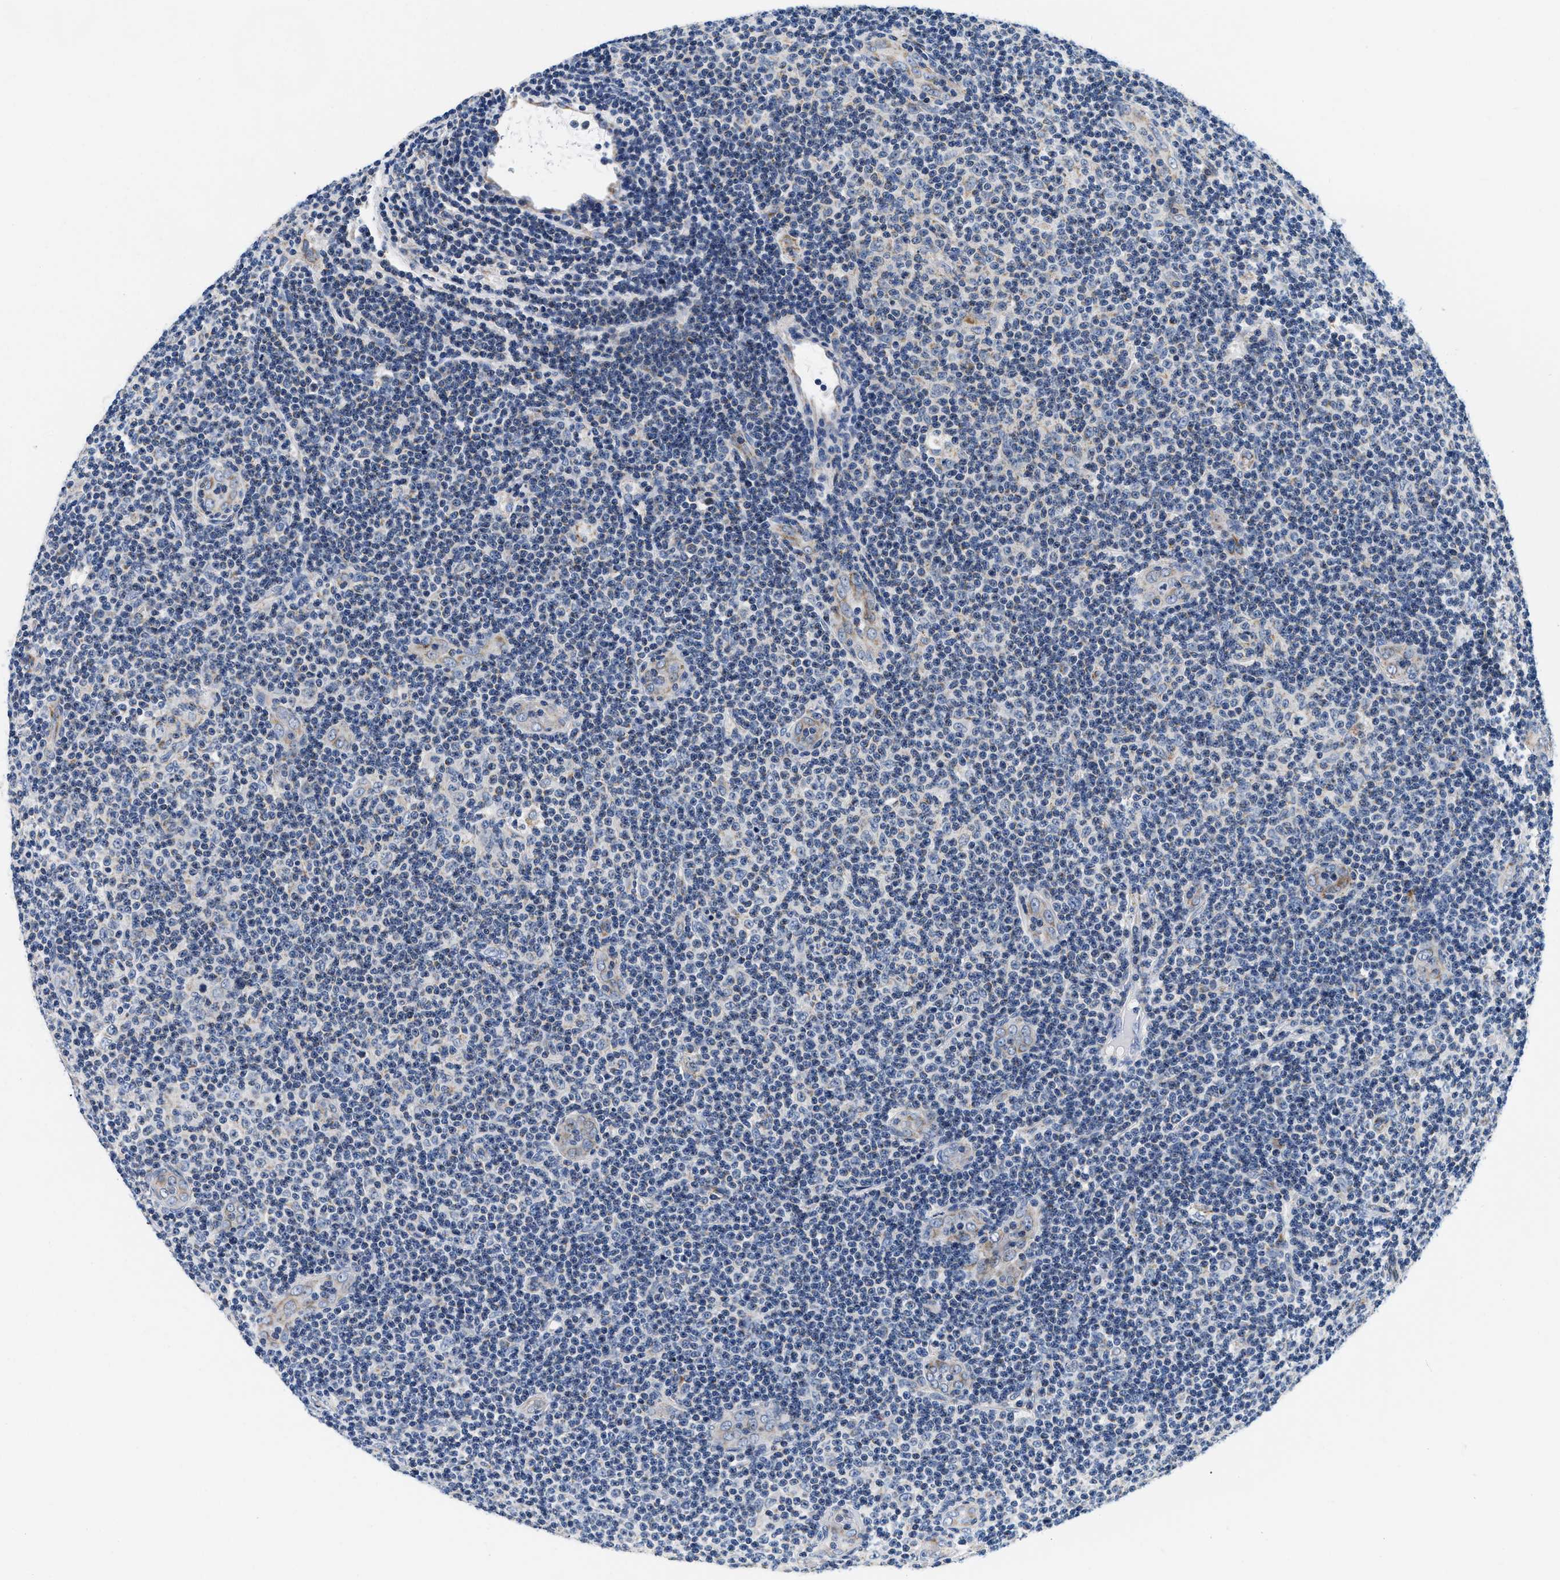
{"staining": {"intensity": "negative", "quantity": "none", "location": "none"}, "tissue": "lymphoma", "cell_type": "Tumor cells", "image_type": "cancer", "snomed": [{"axis": "morphology", "description": "Malignant lymphoma, non-Hodgkin's type, Low grade"}, {"axis": "topography", "description": "Lymph node"}], "caption": "This is an IHC image of human lymphoma. There is no staining in tumor cells.", "gene": "PDP1", "patient": {"sex": "male", "age": 83}}